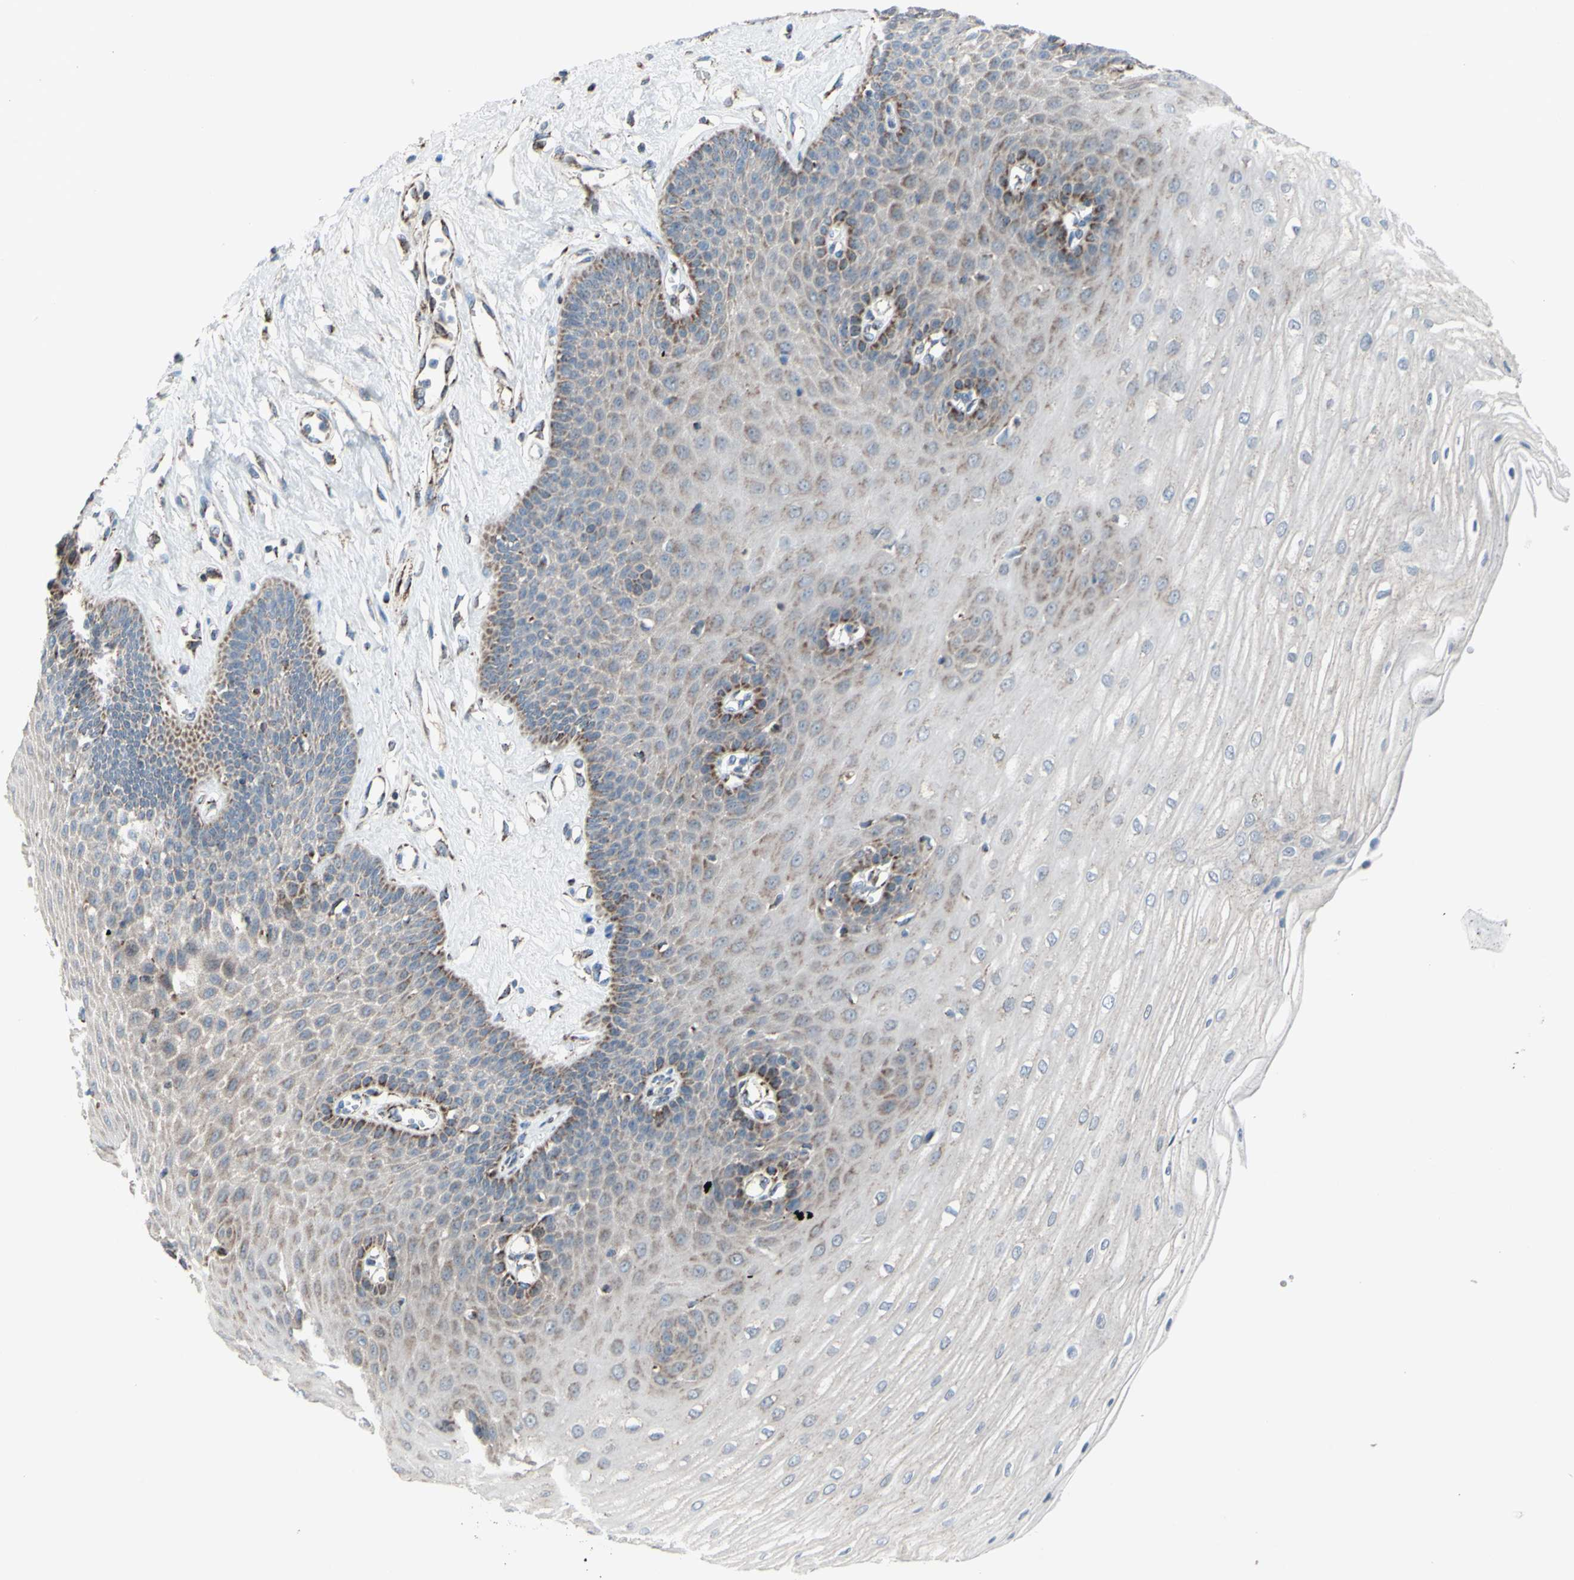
{"staining": {"intensity": "moderate", "quantity": "<25%", "location": "cytoplasmic/membranous"}, "tissue": "esophagus", "cell_type": "Squamous epithelial cells", "image_type": "normal", "snomed": [{"axis": "morphology", "description": "Normal tissue, NOS"}, {"axis": "morphology", "description": "Squamous cell carcinoma, NOS"}, {"axis": "topography", "description": "Esophagus"}], "caption": "This photomicrograph demonstrates IHC staining of benign human esophagus, with low moderate cytoplasmic/membranous expression in approximately <25% of squamous epithelial cells.", "gene": "GLT8D1", "patient": {"sex": "male", "age": 65}}